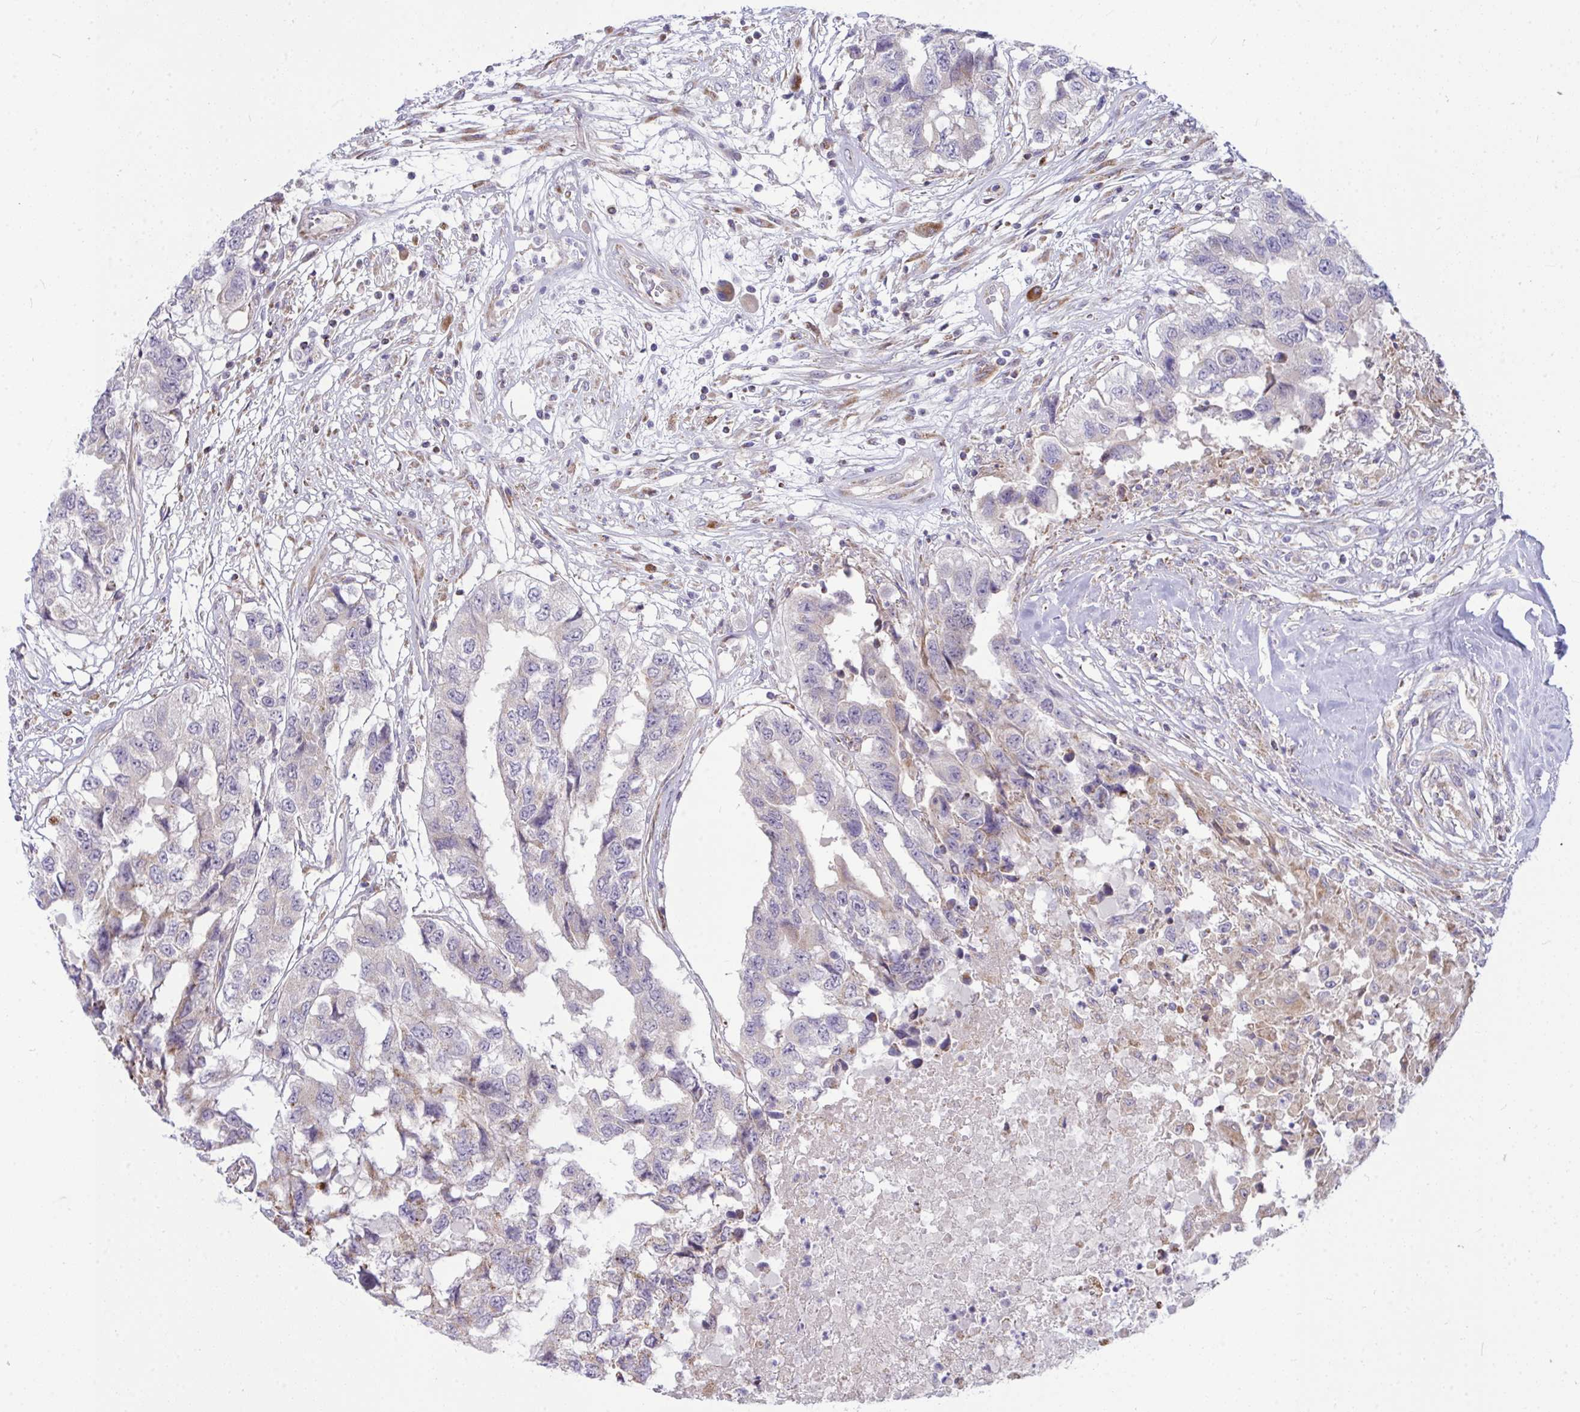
{"staining": {"intensity": "negative", "quantity": "none", "location": "none"}, "tissue": "testis cancer", "cell_type": "Tumor cells", "image_type": "cancer", "snomed": [{"axis": "morphology", "description": "Carcinoma, Embryonal, NOS"}, {"axis": "topography", "description": "Testis"}], "caption": "An image of human embryonal carcinoma (testis) is negative for staining in tumor cells.", "gene": "CEP63", "patient": {"sex": "male", "age": 83}}